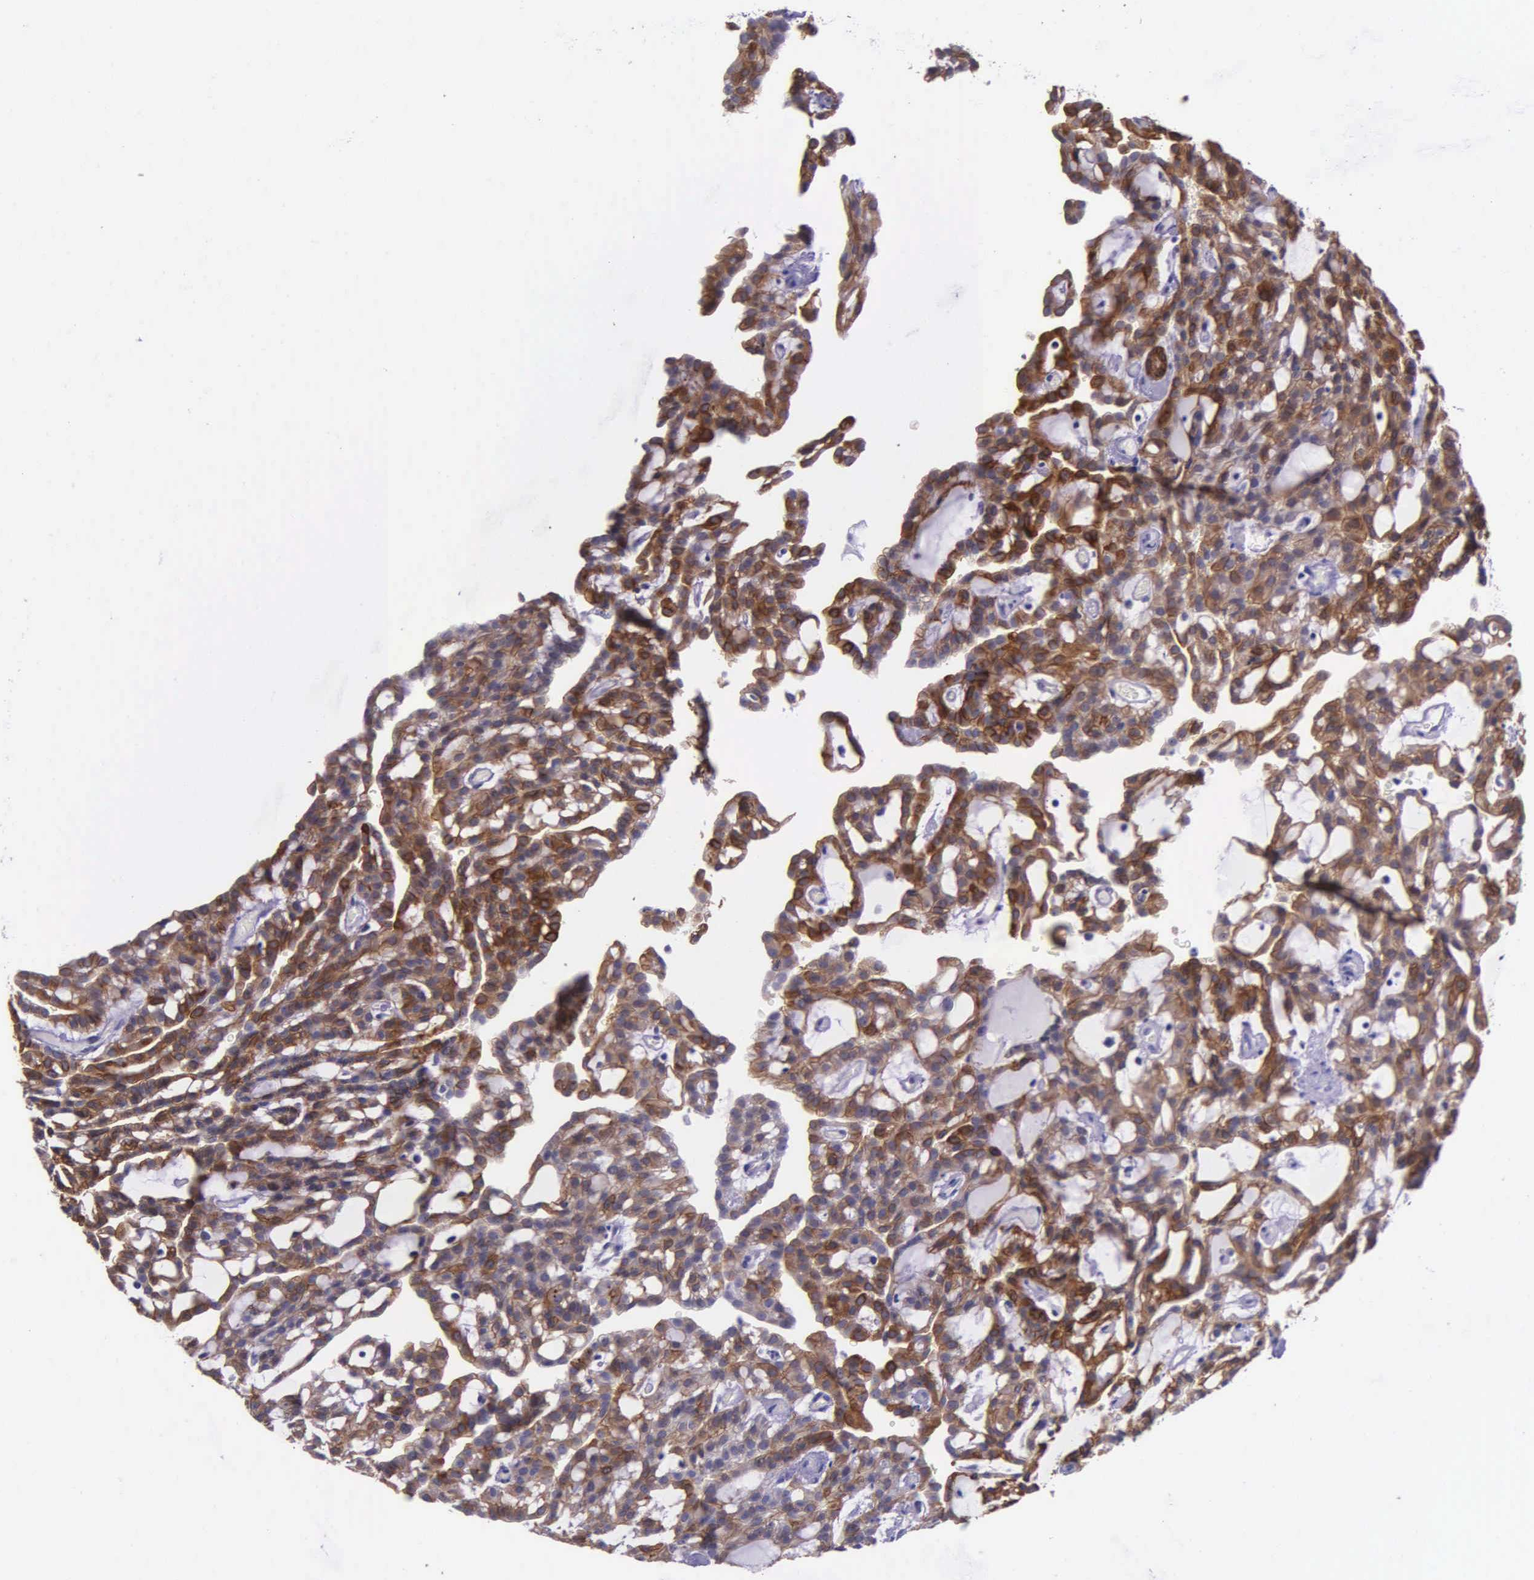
{"staining": {"intensity": "strong", "quantity": ">75%", "location": "cytoplasmic/membranous"}, "tissue": "renal cancer", "cell_type": "Tumor cells", "image_type": "cancer", "snomed": [{"axis": "morphology", "description": "Adenocarcinoma, NOS"}, {"axis": "topography", "description": "Kidney"}], "caption": "A high-resolution photomicrograph shows immunohistochemistry (IHC) staining of renal adenocarcinoma, which reveals strong cytoplasmic/membranous staining in about >75% of tumor cells. The protein is stained brown, and the nuclei are stained in blue (DAB IHC with brightfield microscopy, high magnification).", "gene": "AHNAK2", "patient": {"sex": "male", "age": 63}}